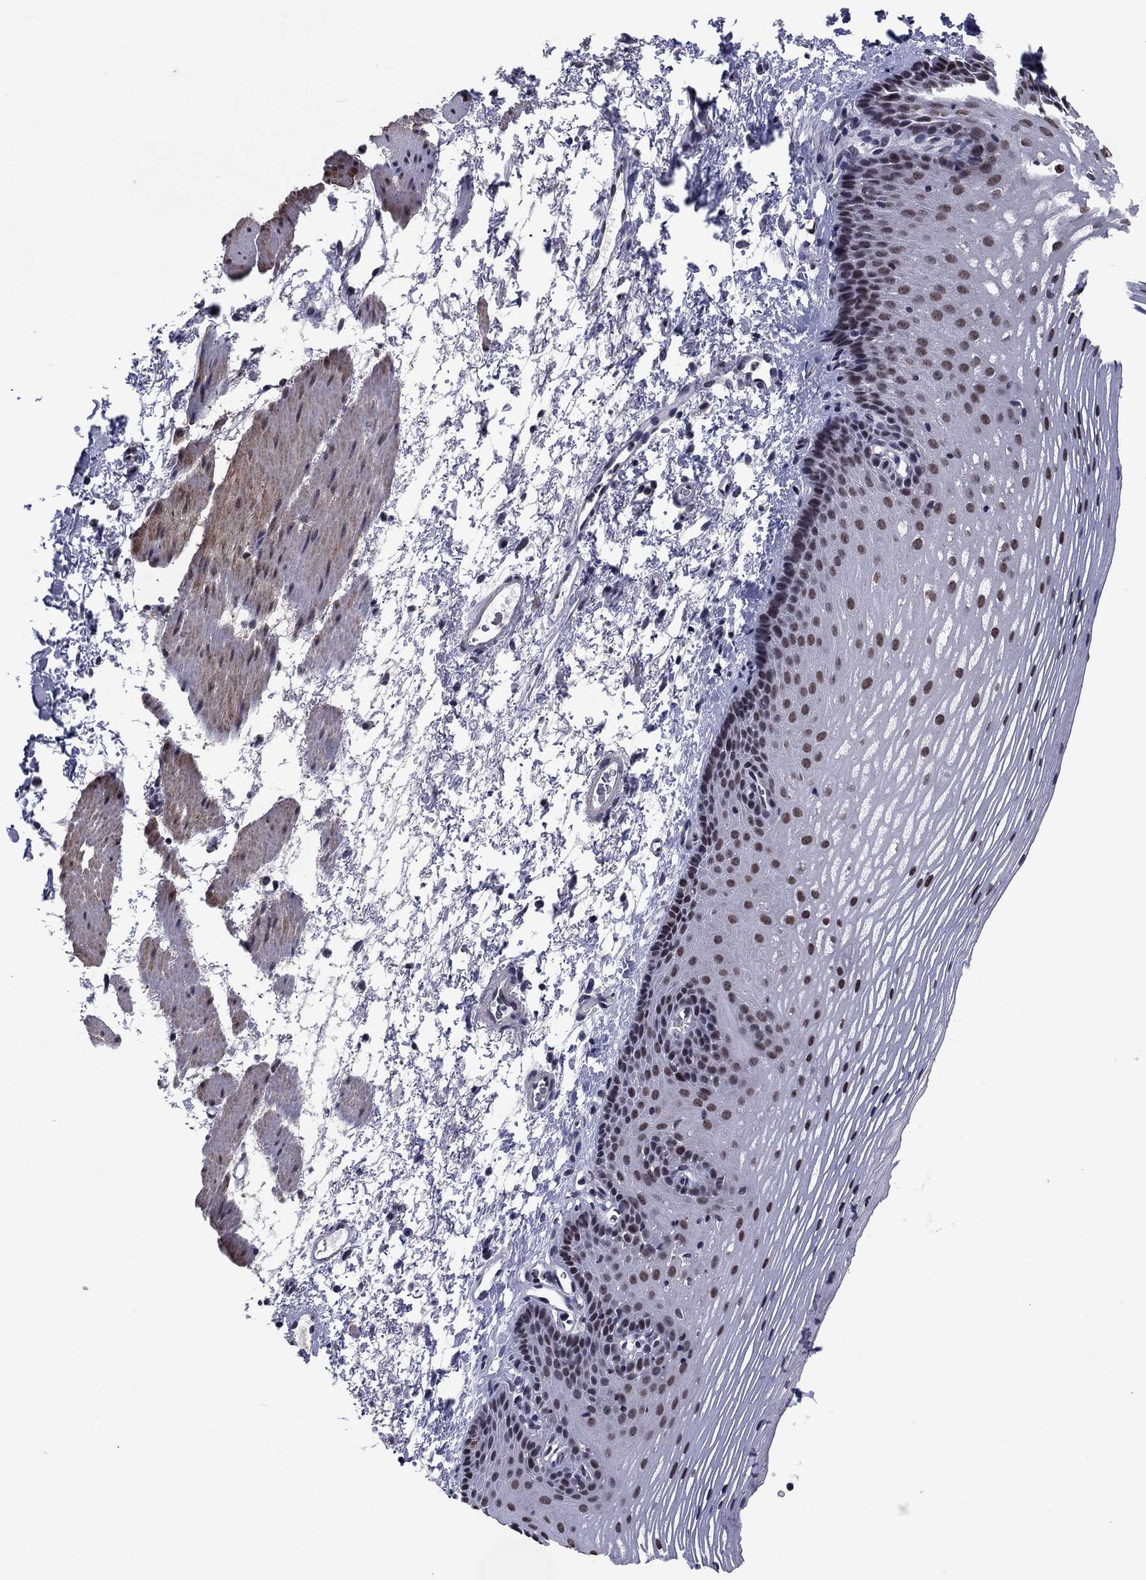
{"staining": {"intensity": "strong", "quantity": "<25%", "location": "nuclear"}, "tissue": "esophagus", "cell_type": "Squamous epithelial cells", "image_type": "normal", "snomed": [{"axis": "morphology", "description": "Normal tissue, NOS"}, {"axis": "topography", "description": "Esophagus"}], "caption": "Immunohistochemical staining of normal esophagus demonstrates <25% levels of strong nuclear protein positivity in approximately <25% of squamous epithelial cells.", "gene": "TYMS", "patient": {"sex": "male", "age": 76}}